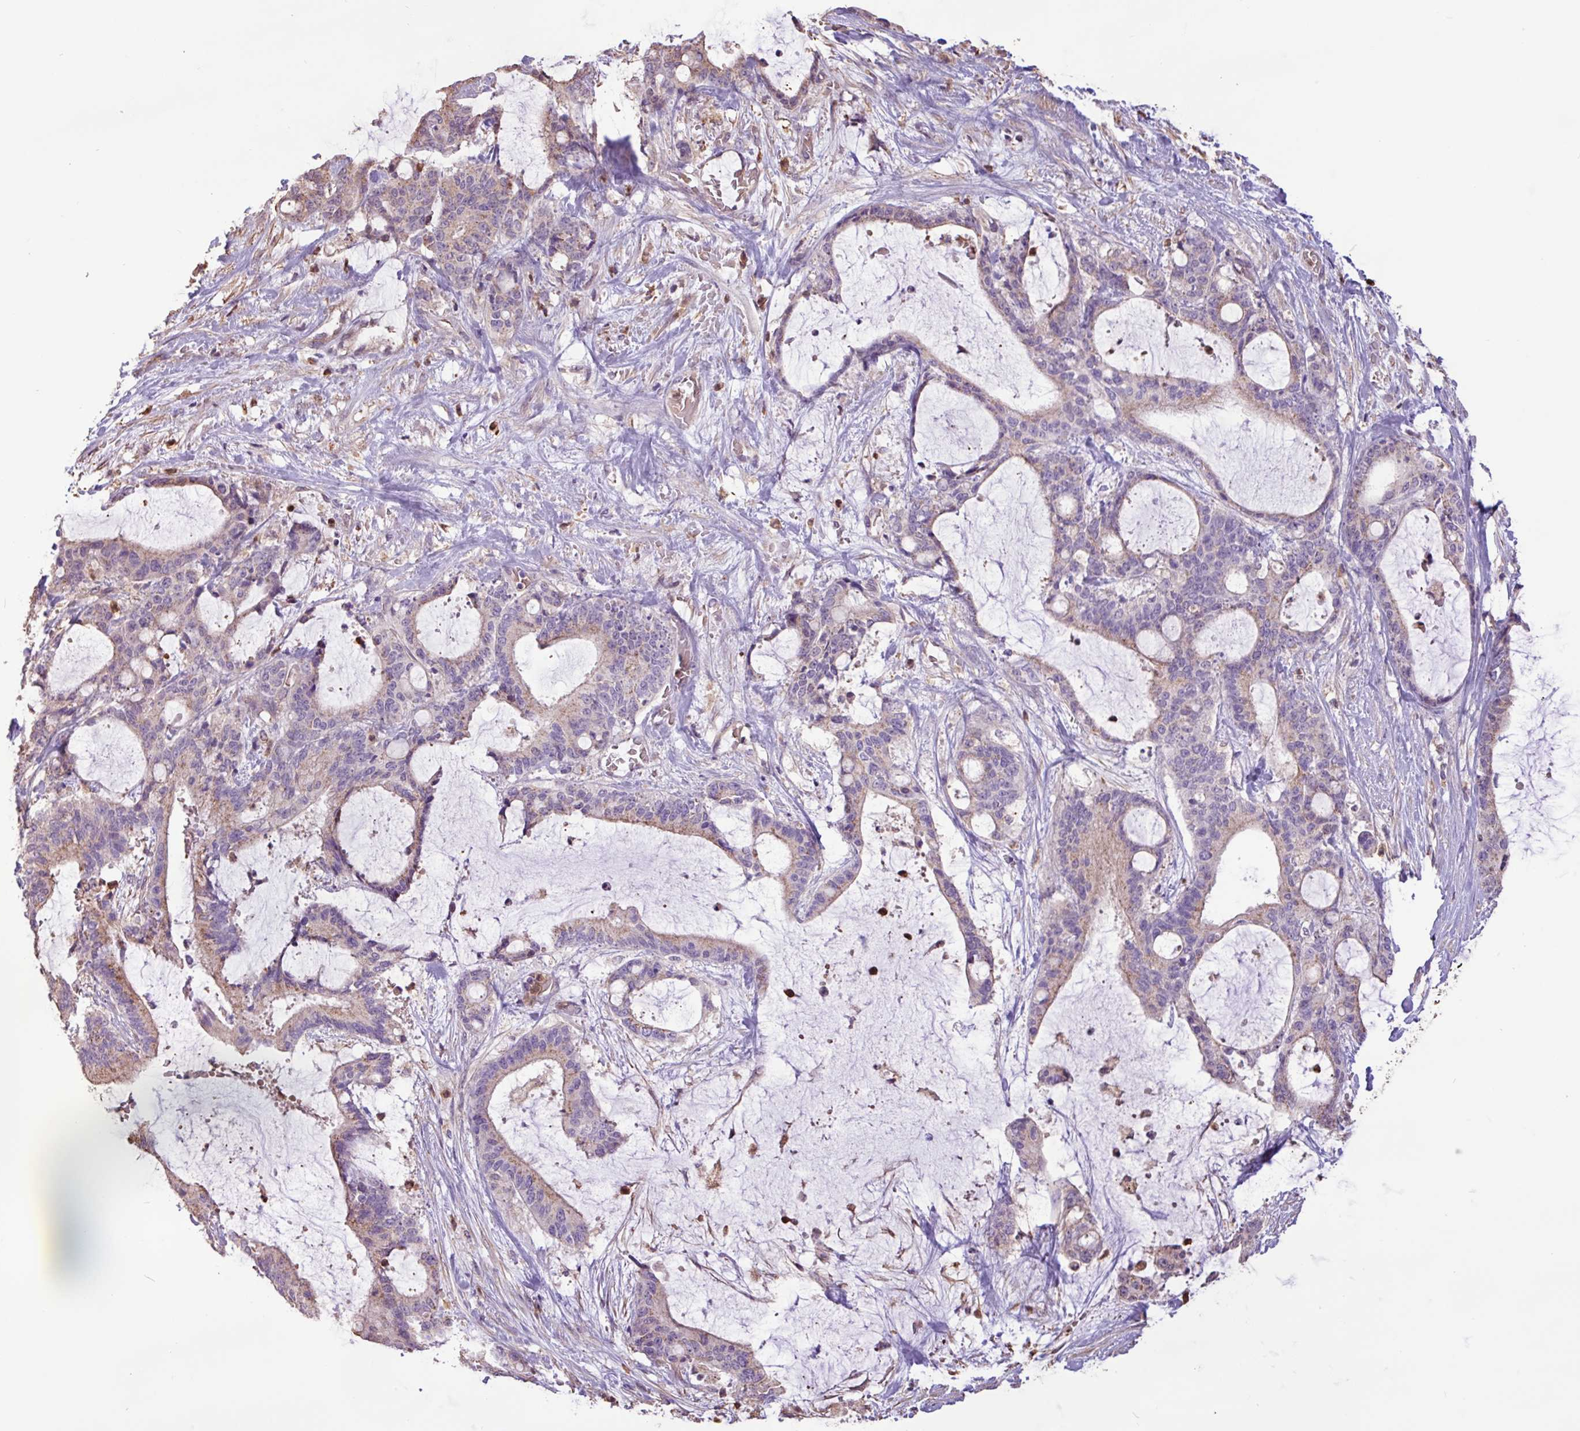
{"staining": {"intensity": "weak", "quantity": "<25%", "location": "cytoplasmic/membranous"}, "tissue": "liver cancer", "cell_type": "Tumor cells", "image_type": "cancer", "snomed": [{"axis": "morphology", "description": "Normal tissue, NOS"}, {"axis": "morphology", "description": "Cholangiocarcinoma"}, {"axis": "topography", "description": "Liver"}, {"axis": "topography", "description": "Peripheral nerve tissue"}], "caption": "Immunohistochemical staining of liver cholangiocarcinoma demonstrates no significant expression in tumor cells.", "gene": "CHST11", "patient": {"sex": "female", "age": 73}}